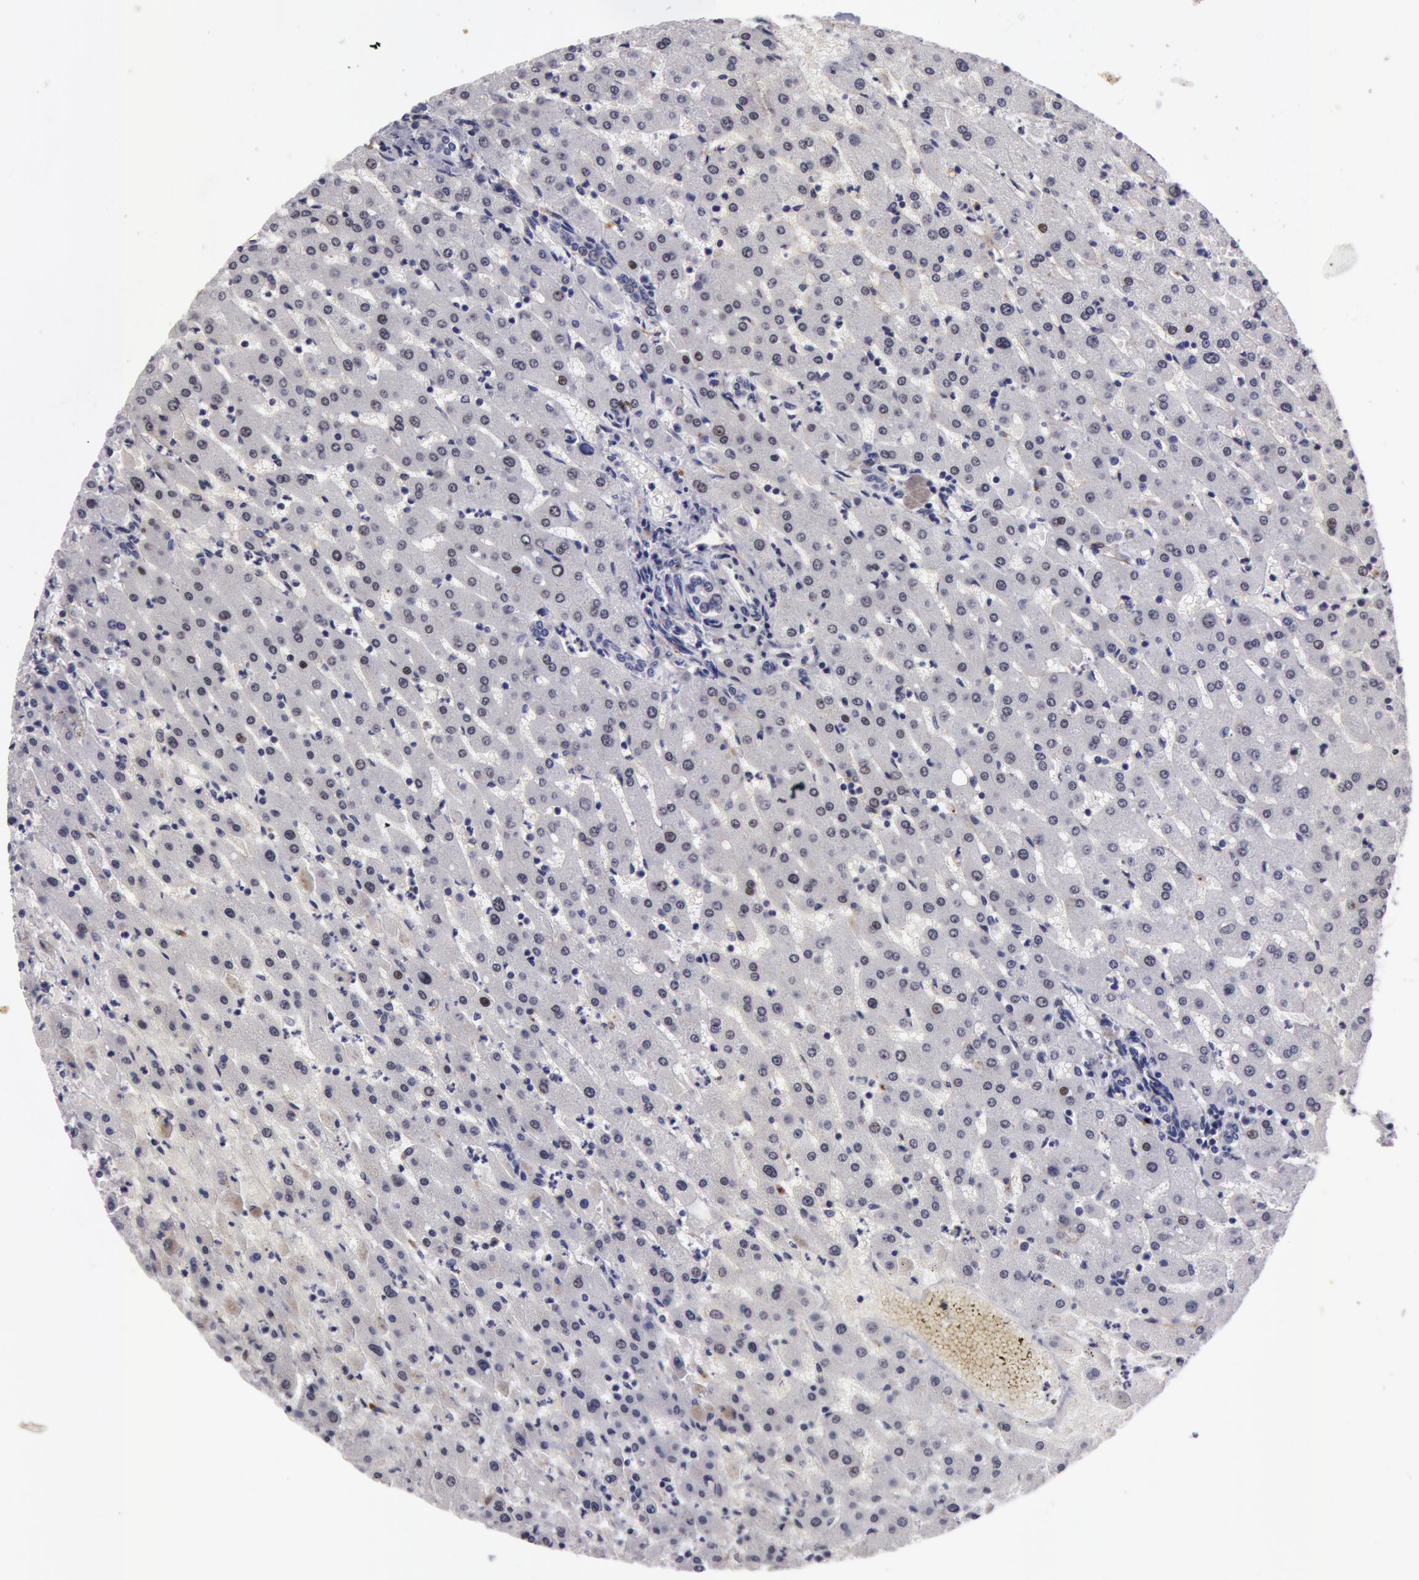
{"staining": {"intensity": "negative", "quantity": "none", "location": "none"}, "tissue": "liver", "cell_type": "Cholangiocytes", "image_type": "normal", "snomed": [{"axis": "morphology", "description": "Normal tissue, NOS"}, {"axis": "topography", "description": "Liver"}], "caption": "Immunohistochemical staining of normal liver reveals no significant positivity in cholangiocytes.", "gene": "NLGN4X", "patient": {"sex": "female", "age": 30}}